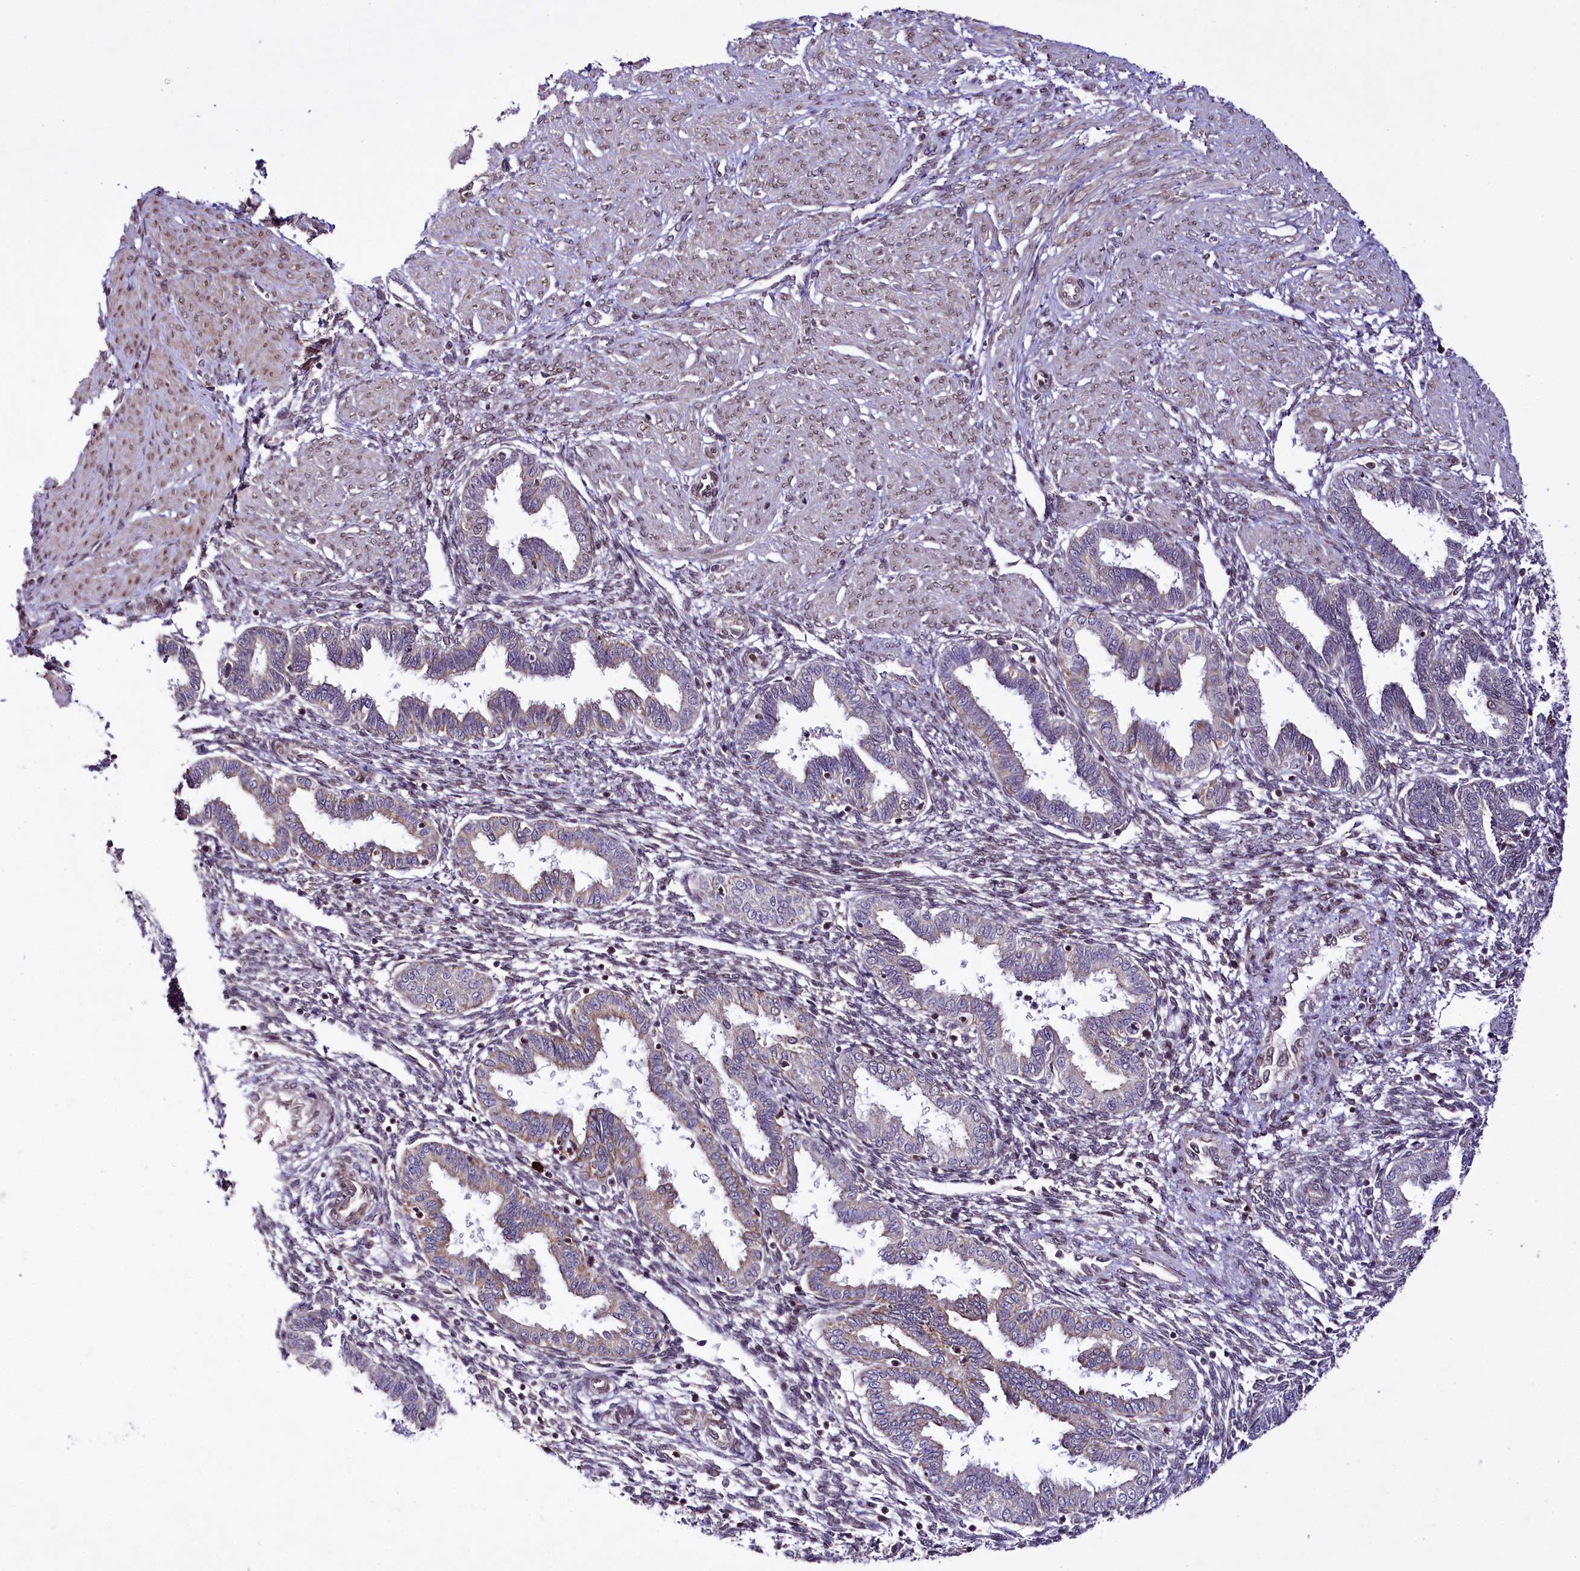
{"staining": {"intensity": "negative", "quantity": "none", "location": "none"}, "tissue": "endometrium", "cell_type": "Cells in endometrial stroma", "image_type": "normal", "snomed": [{"axis": "morphology", "description": "Normal tissue, NOS"}, {"axis": "topography", "description": "Endometrium"}], "caption": "DAB (3,3'-diaminobenzidine) immunohistochemical staining of normal endometrium displays no significant staining in cells in endometrial stroma.", "gene": "ZNF226", "patient": {"sex": "female", "age": 33}}